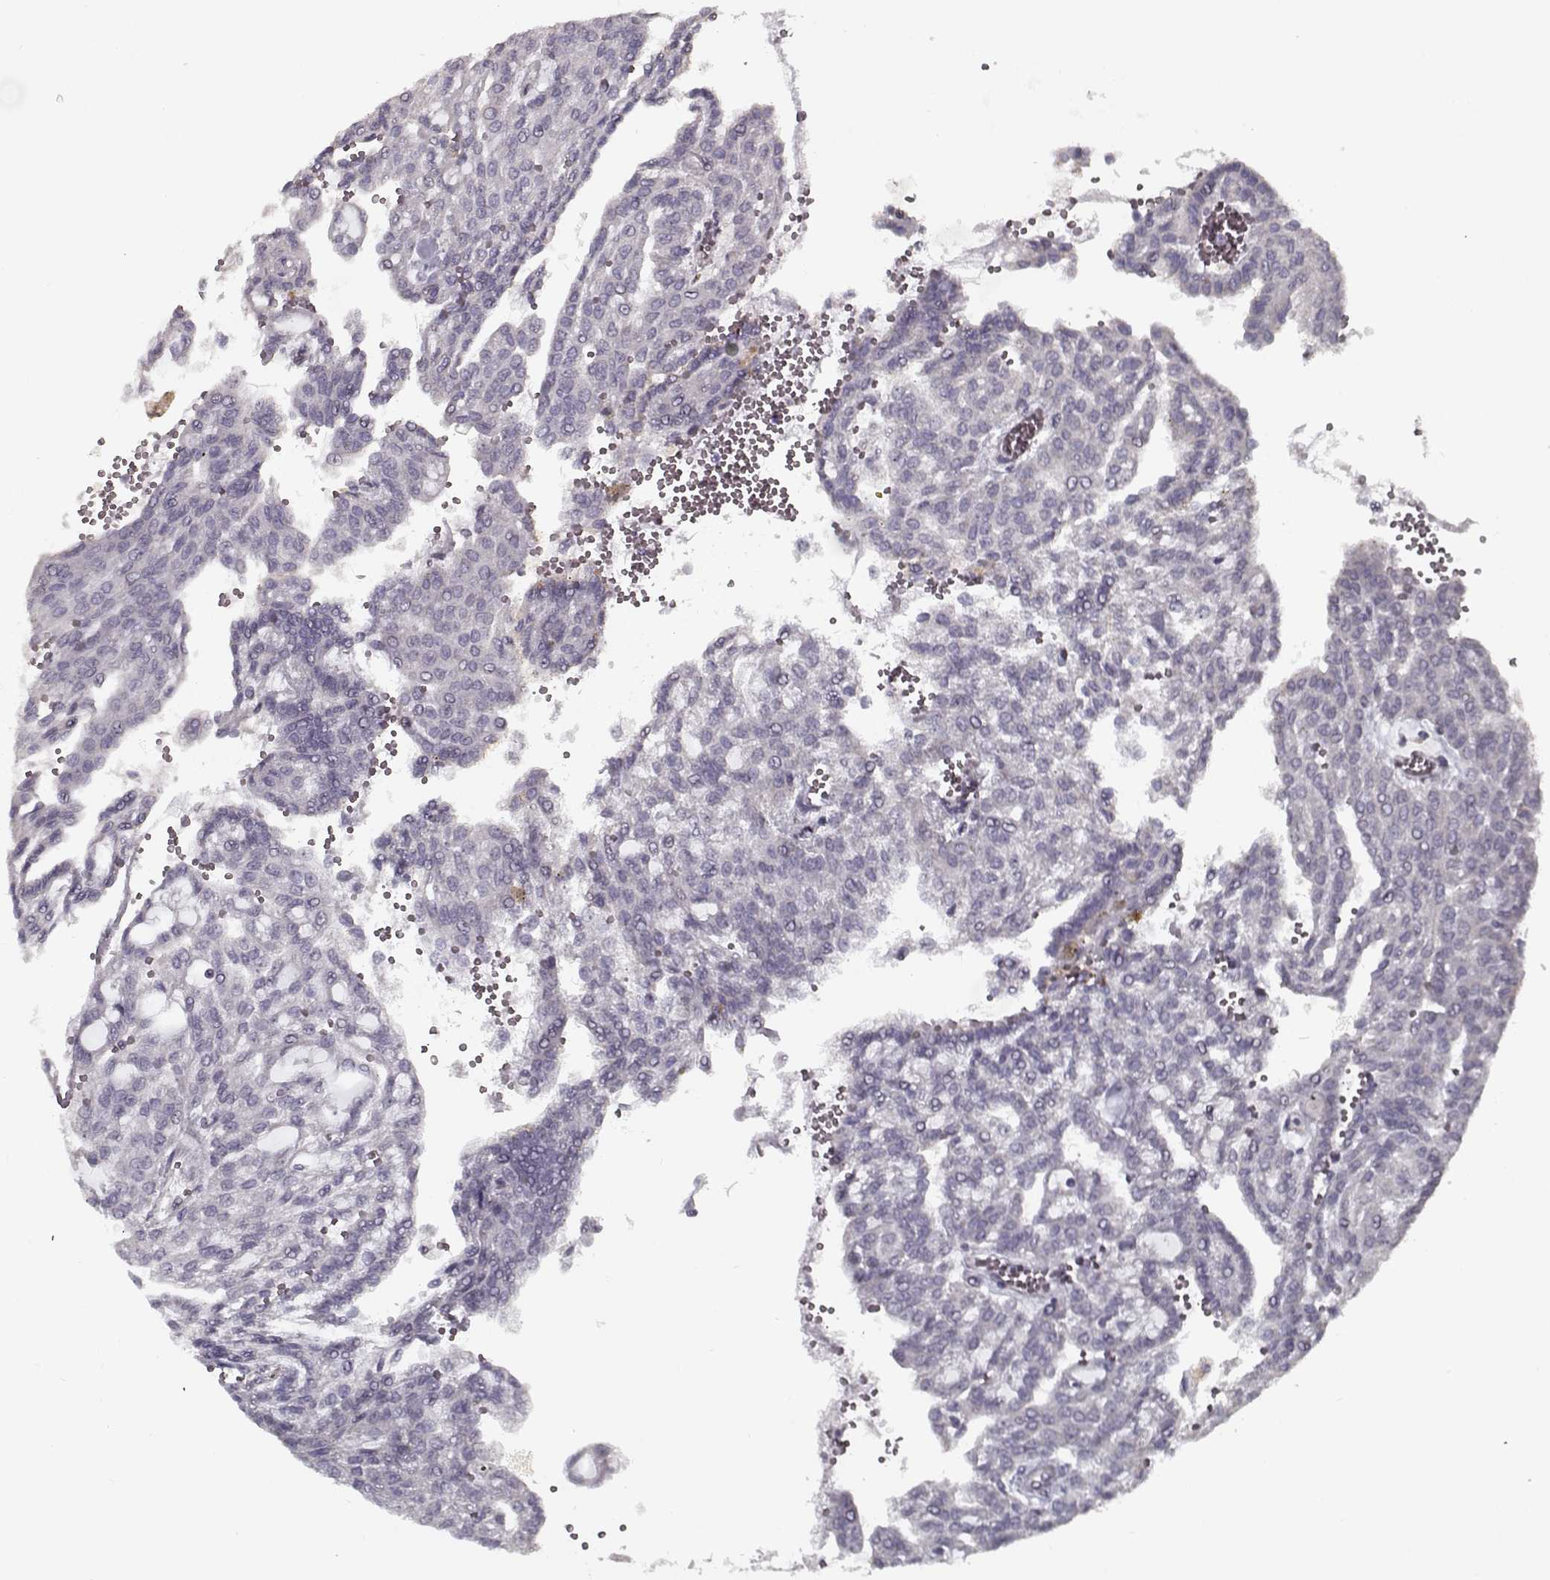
{"staining": {"intensity": "negative", "quantity": "none", "location": "none"}, "tissue": "renal cancer", "cell_type": "Tumor cells", "image_type": "cancer", "snomed": [{"axis": "morphology", "description": "Adenocarcinoma, NOS"}, {"axis": "topography", "description": "Kidney"}], "caption": "Protein analysis of renal cancer displays no significant positivity in tumor cells.", "gene": "LAMA2", "patient": {"sex": "male", "age": 63}}